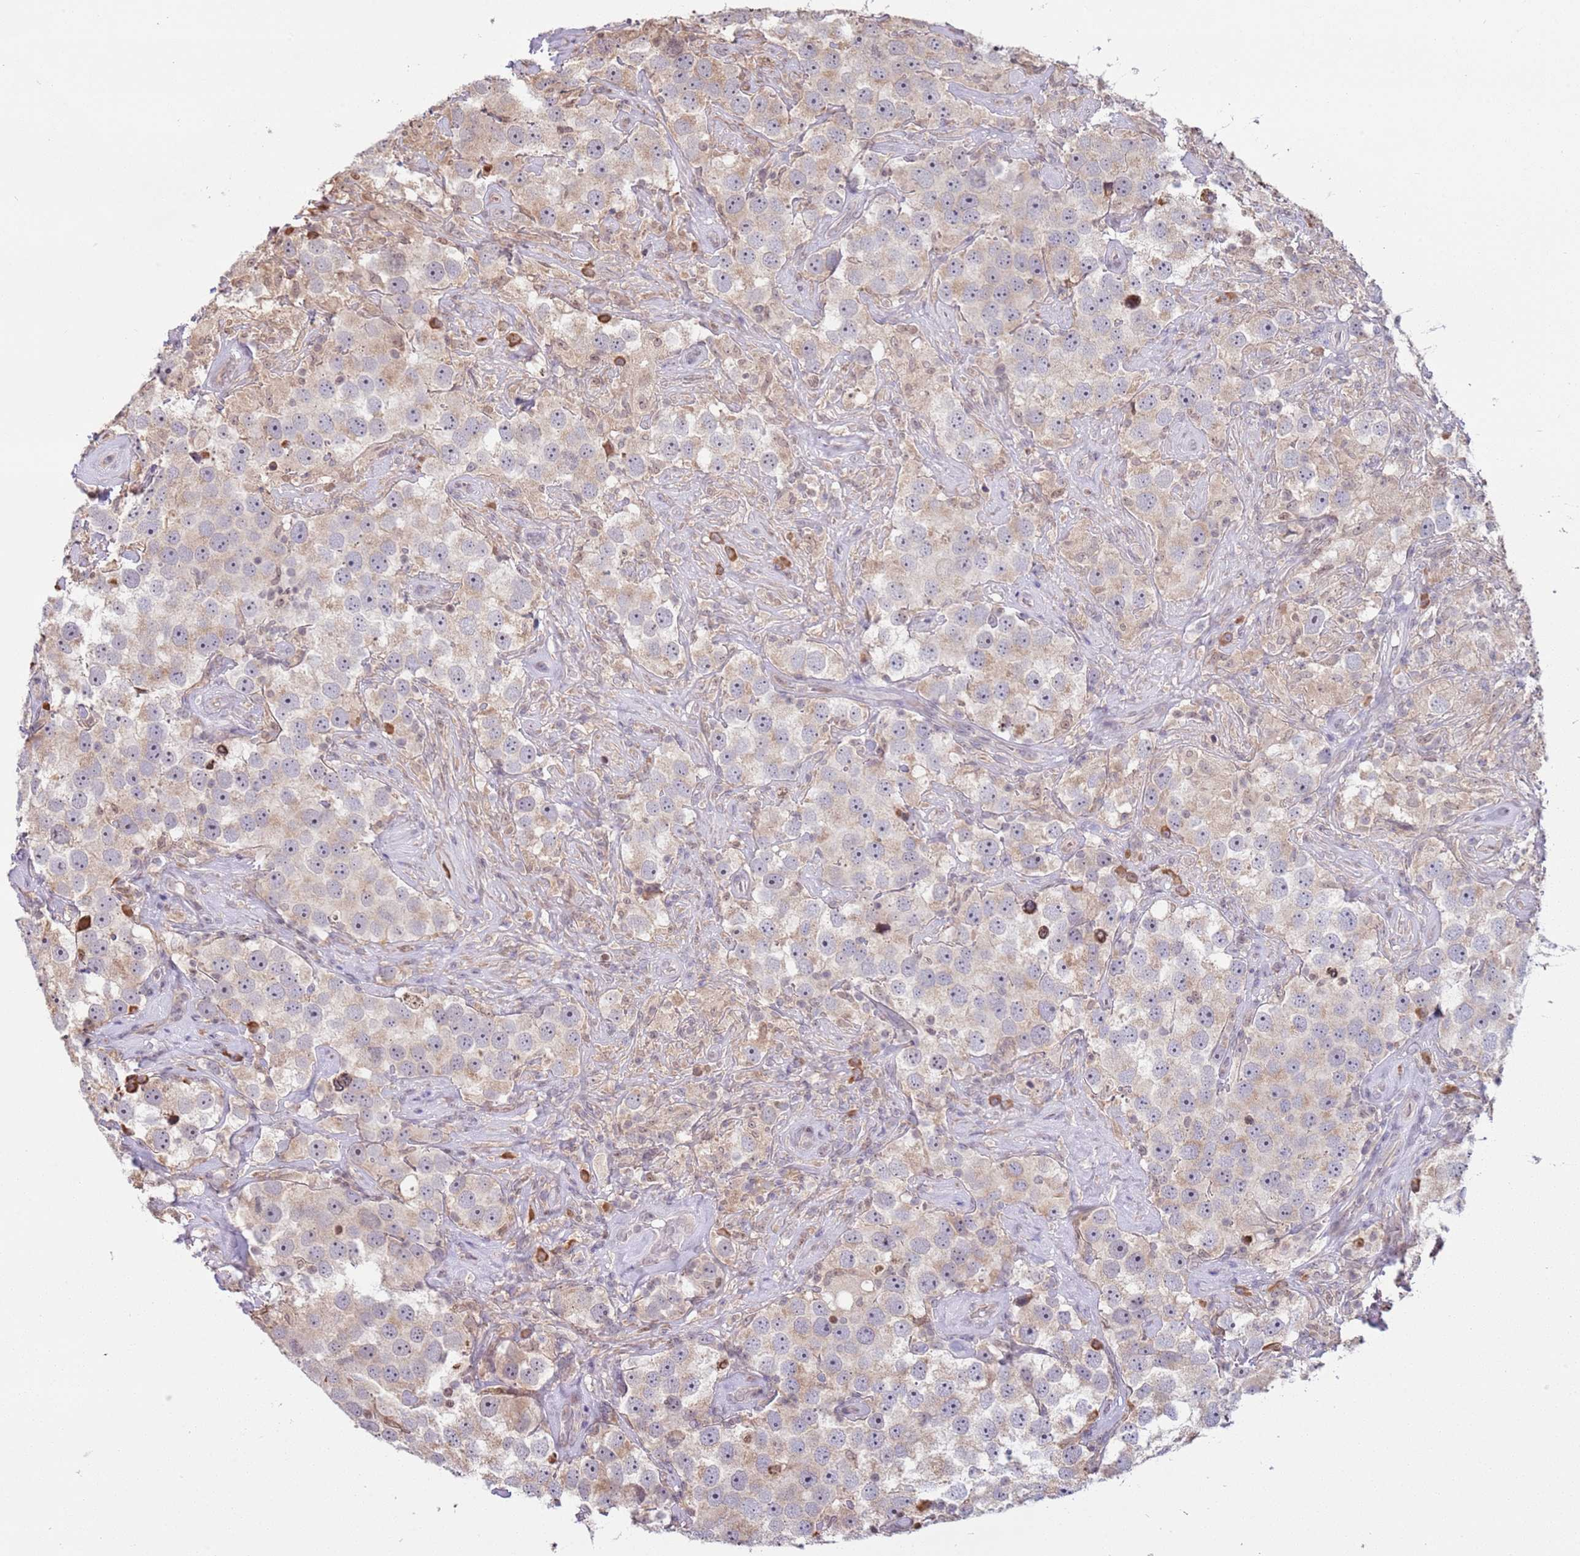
{"staining": {"intensity": "weak", "quantity": ">75%", "location": "cytoplasmic/membranous"}, "tissue": "testis cancer", "cell_type": "Tumor cells", "image_type": "cancer", "snomed": [{"axis": "morphology", "description": "Seminoma, NOS"}, {"axis": "topography", "description": "Testis"}], "caption": "The immunohistochemical stain labels weak cytoplasmic/membranous expression in tumor cells of testis seminoma tissue. The protein is stained brown, and the nuclei are stained in blue (DAB IHC with brightfield microscopy, high magnification).", "gene": "SCAF1", "patient": {"sex": "male", "age": 49}}